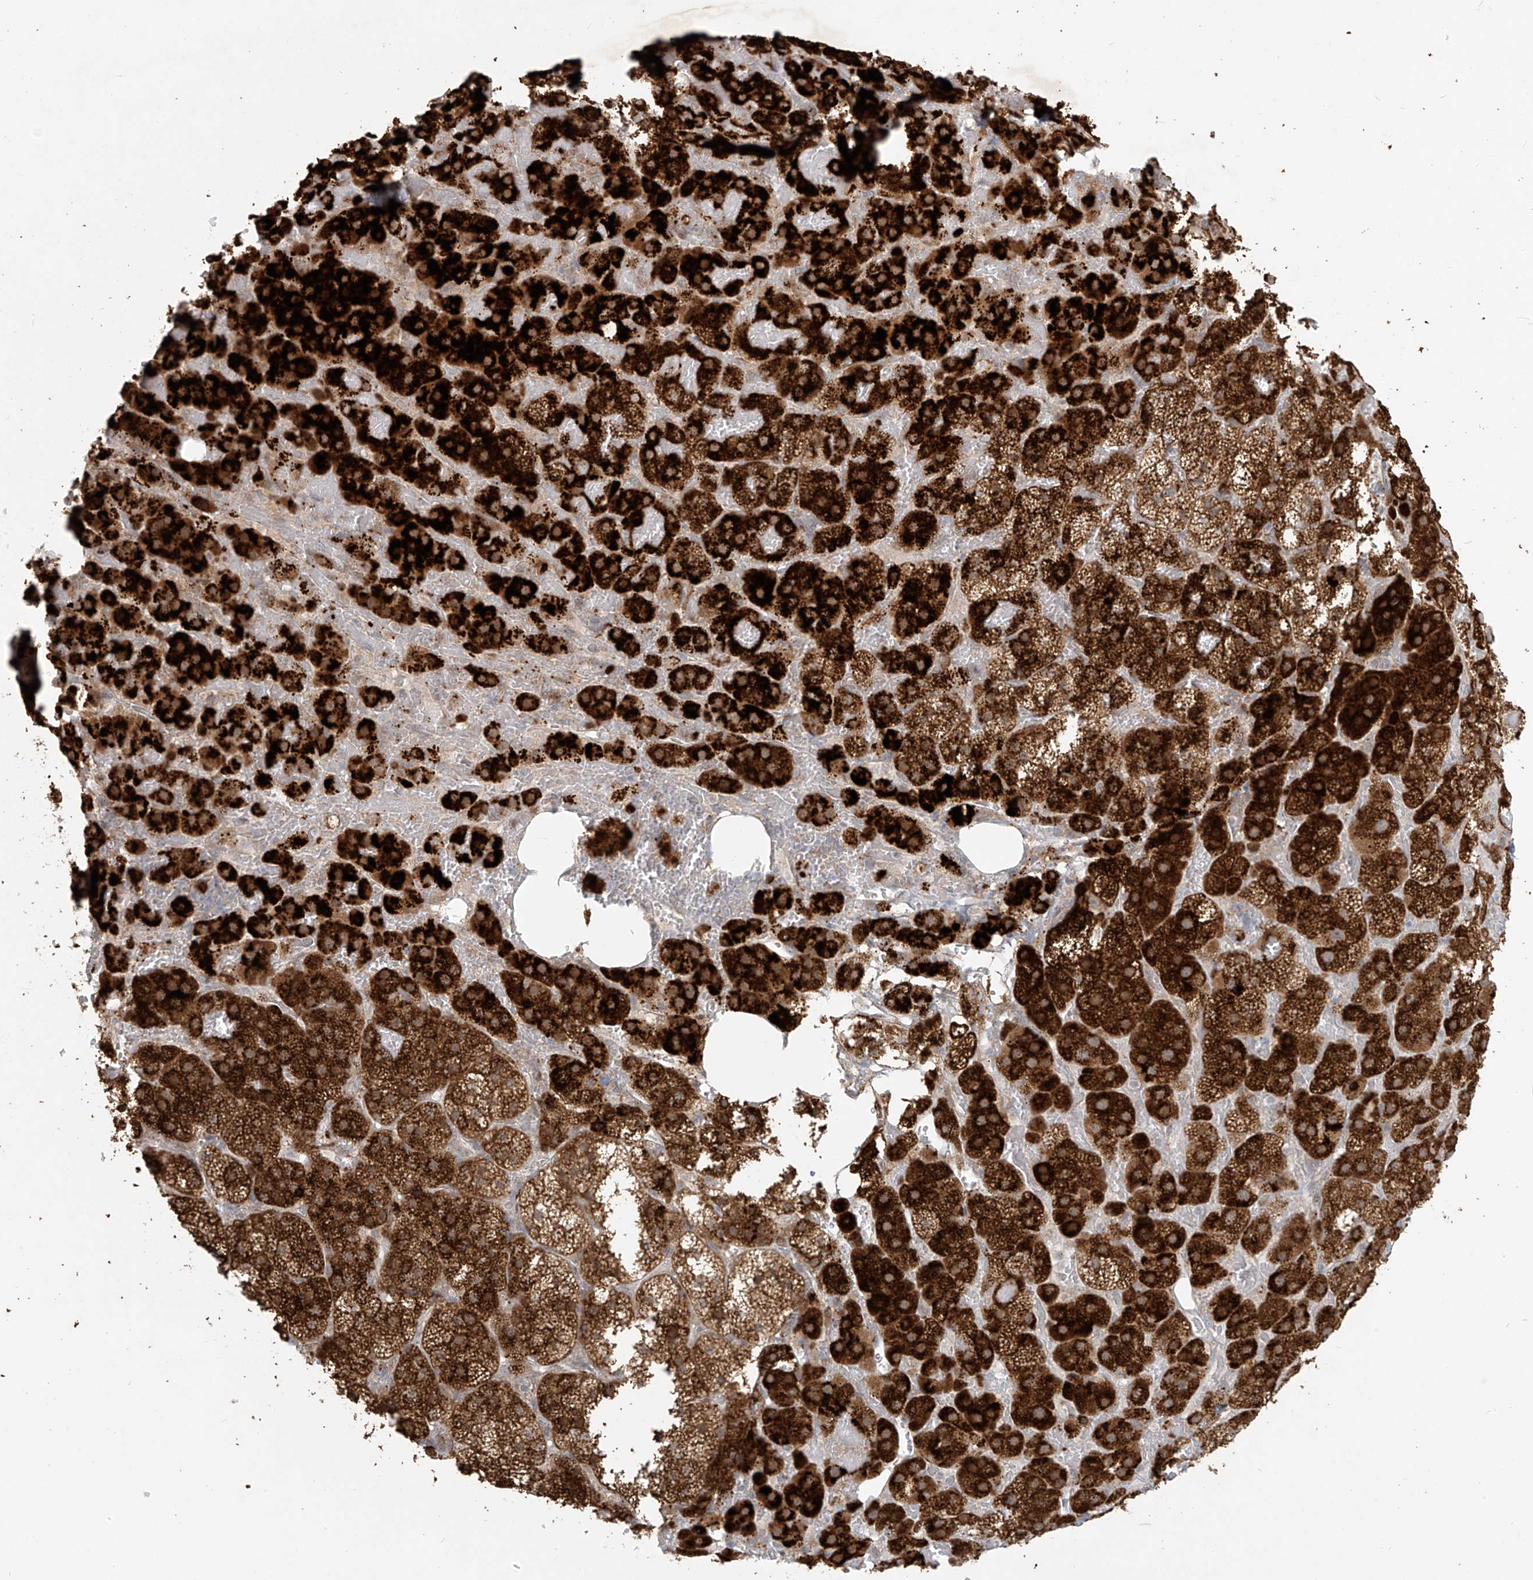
{"staining": {"intensity": "strong", "quantity": ">75%", "location": "cytoplasmic/membranous"}, "tissue": "adrenal gland", "cell_type": "Glandular cells", "image_type": "normal", "snomed": [{"axis": "morphology", "description": "Normal tissue, NOS"}, {"axis": "topography", "description": "Adrenal gland"}], "caption": "Unremarkable adrenal gland shows strong cytoplasmic/membranous positivity in about >75% of glandular cells, visualized by immunohistochemistry.", "gene": "PLEKHM3", "patient": {"sex": "female", "age": 59}}